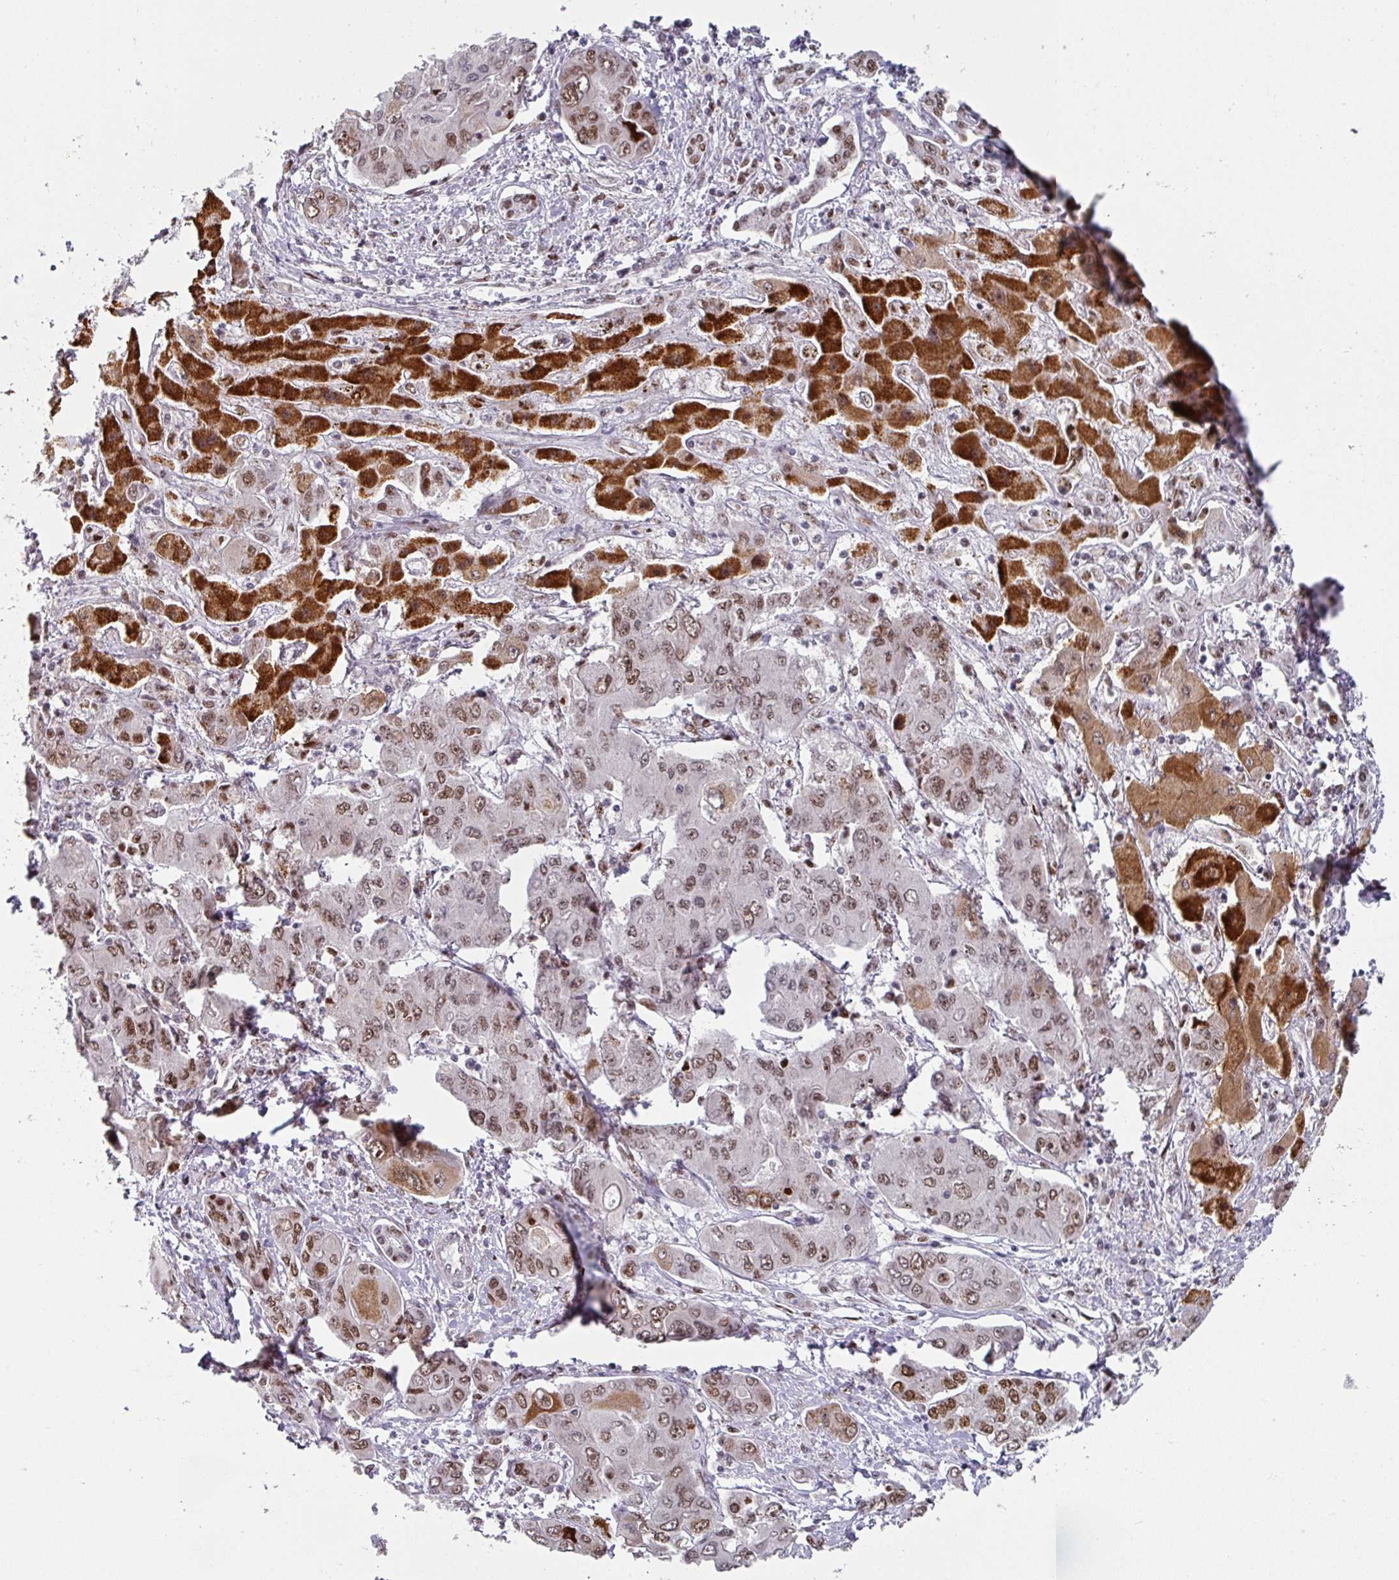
{"staining": {"intensity": "strong", "quantity": ">75%", "location": "cytoplasmic/membranous,nuclear"}, "tissue": "liver cancer", "cell_type": "Tumor cells", "image_type": "cancer", "snomed": [{"axis": "morphology", "description": "Cholangiocarcinoma"}, {"axis": "topography", "description": "Liver"}], "caption": "Protein staining of liver cancer tissue demonstrates strong cytoplasmic/membranous and nuclear positivity in approximately >75% of tumor cells.", "gene": "RAD50", "patient": {"sex": "male", "age": 67}}